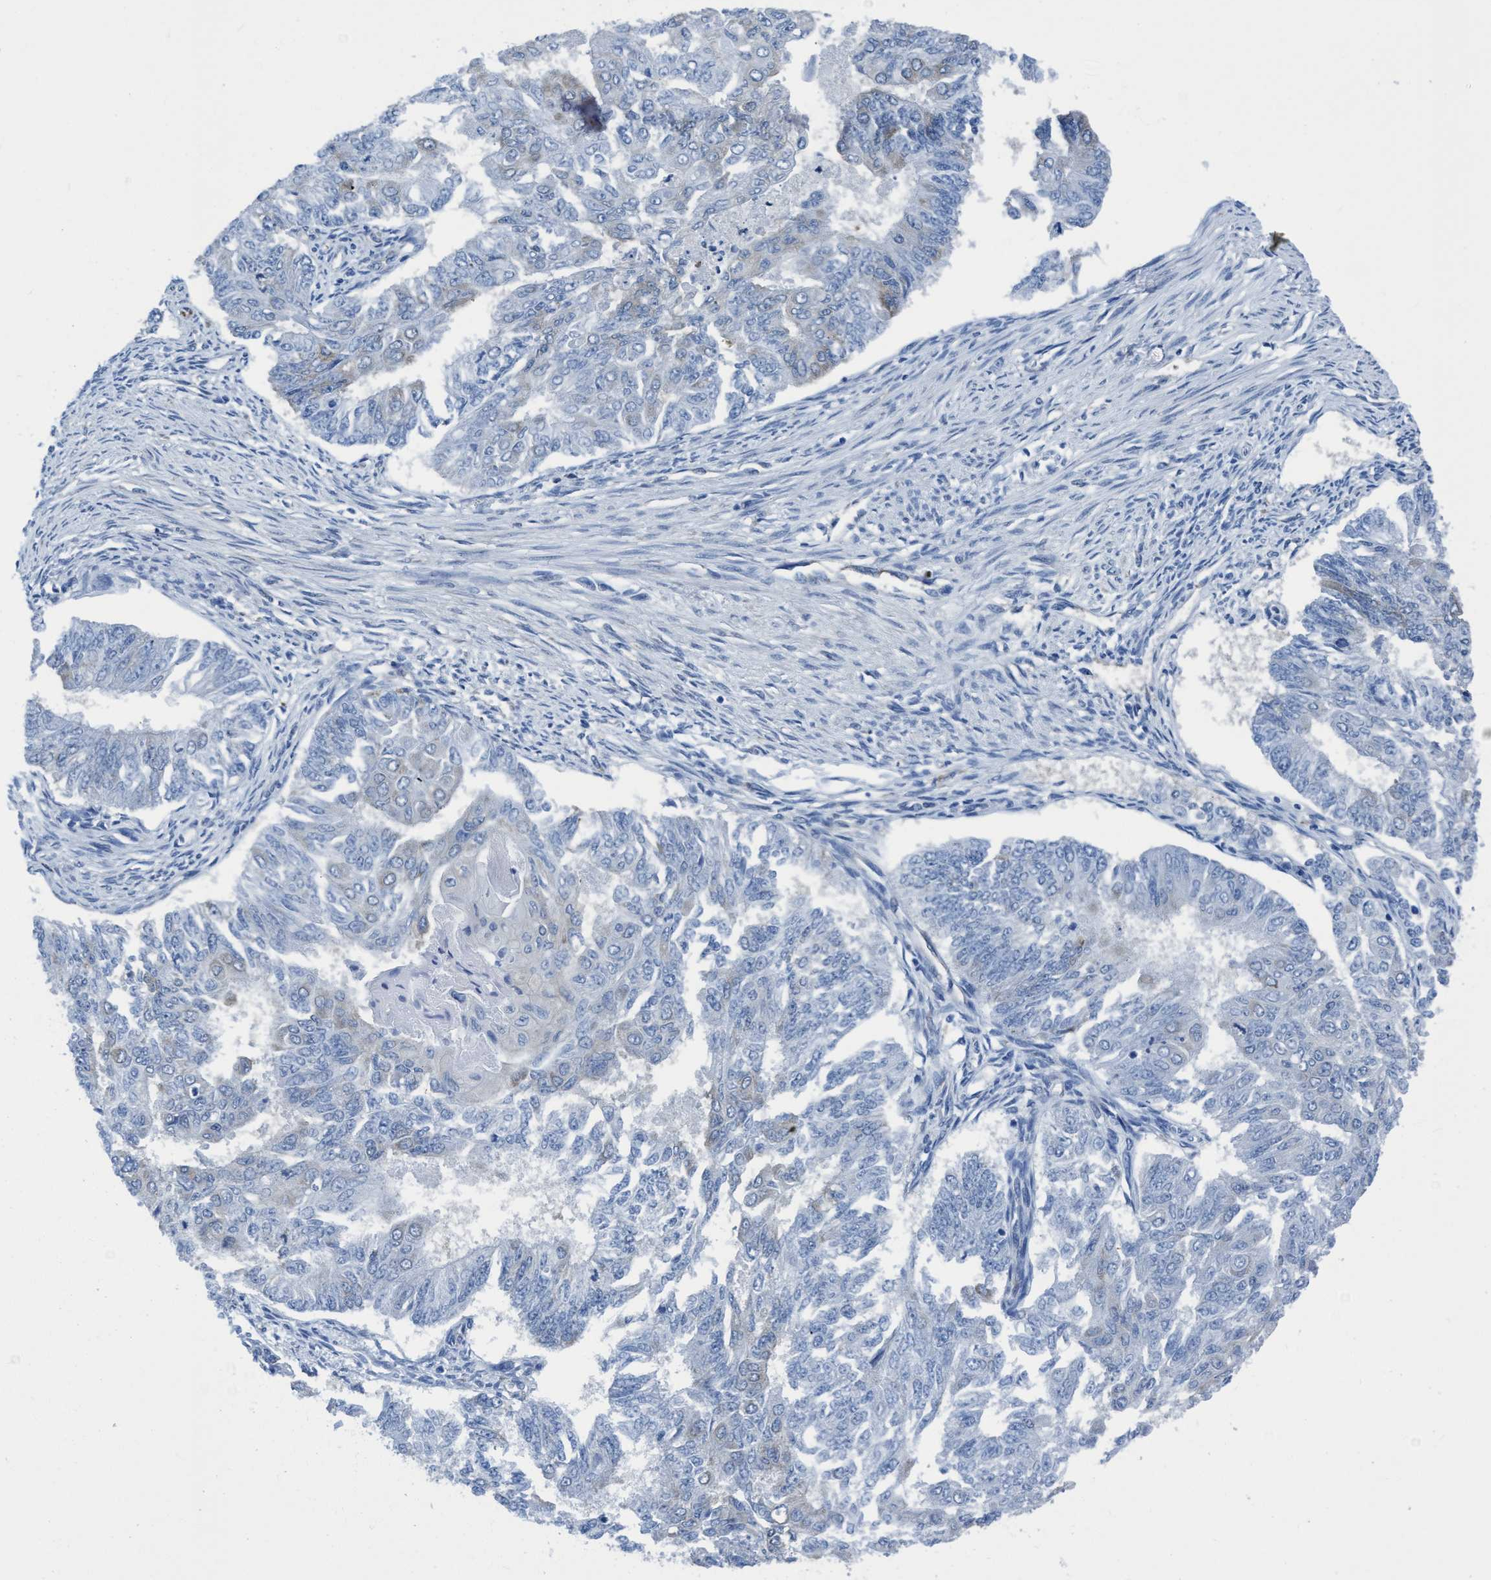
{"staining": {"intensity": "negative", "quantity": "none", "location": "none"}, "tissue": "endometrial cancer", "cell_type": "Tumor cells", "image_type": "cancer", "snomed": [{"axis": "morphology", "description": "Adenocarcinoma, NOS"}, {"axis": "topography", "description": "Endometrium"}], "caption": "Immunohistochemistry histopathology image of neoplastic tissue: endometrial cancer stained with DAB displays no significant protein positivity in tumor cells.", "gene": "NMT1", "patient": {"sex": "female", "age": 32}}